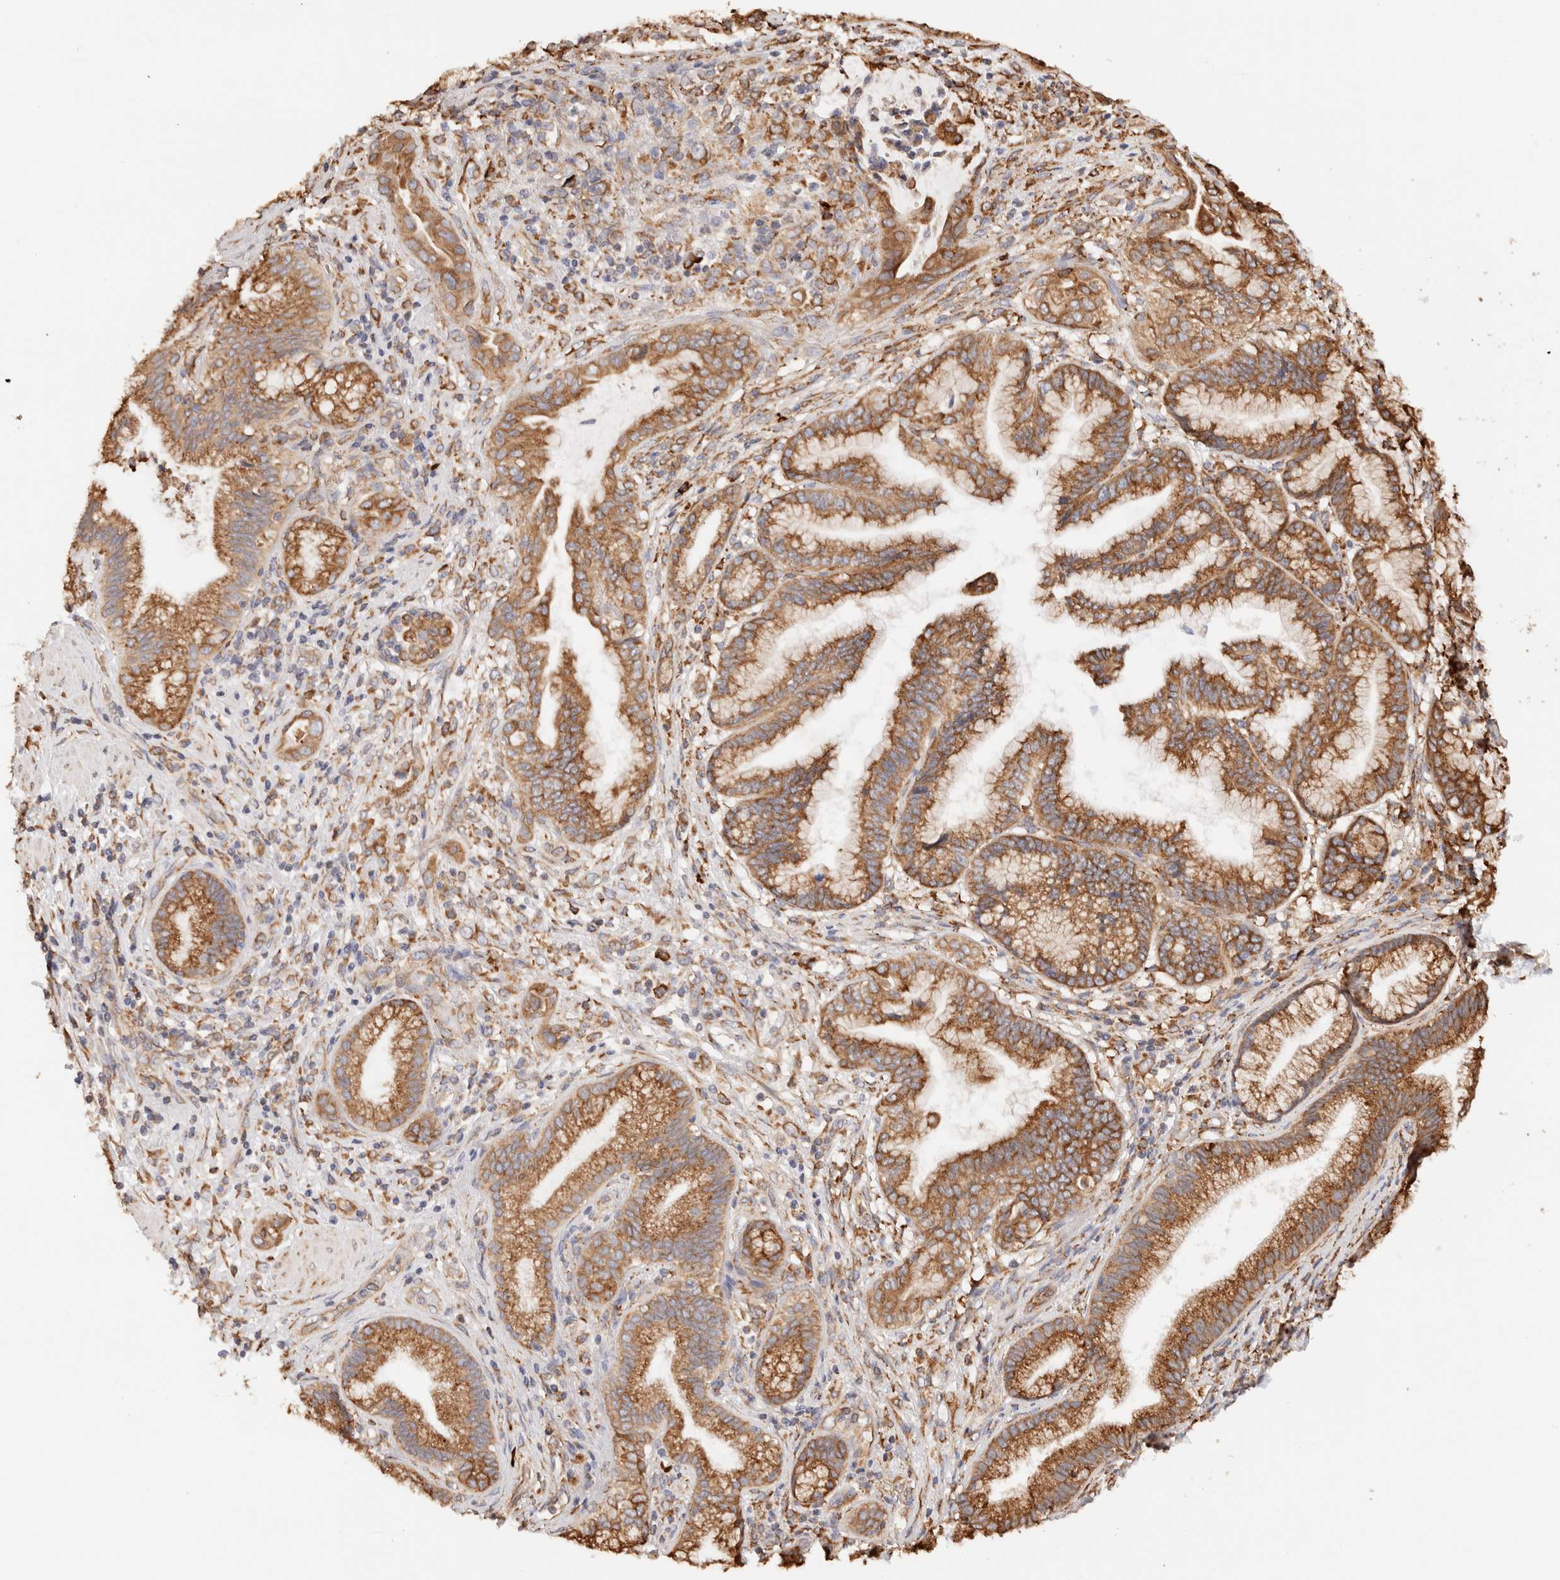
{"staining": {"intensity": "moderate", "quantity": ">75%", "location": "cytoplasmic/membranous"}, "tissue": "pancreatic cancer", "cell_type": "Tumor cells", "image_type": "cancer", "snomed": [{"axis": "morphology", "description": "Adenocarcinoma, NOS"}, {"axis": "topography", "description": "Pancreas"}], "caption": "High-power microscopy captured an immunohistochemistry (IHC) photomicrograph of adenocarcinoma (pancreatic), revealing moderate cytoplasmic/membranous expression in about >75% of tumor cells.", "gene": "FER", "patient": {"sex": "female", "age": 64}}